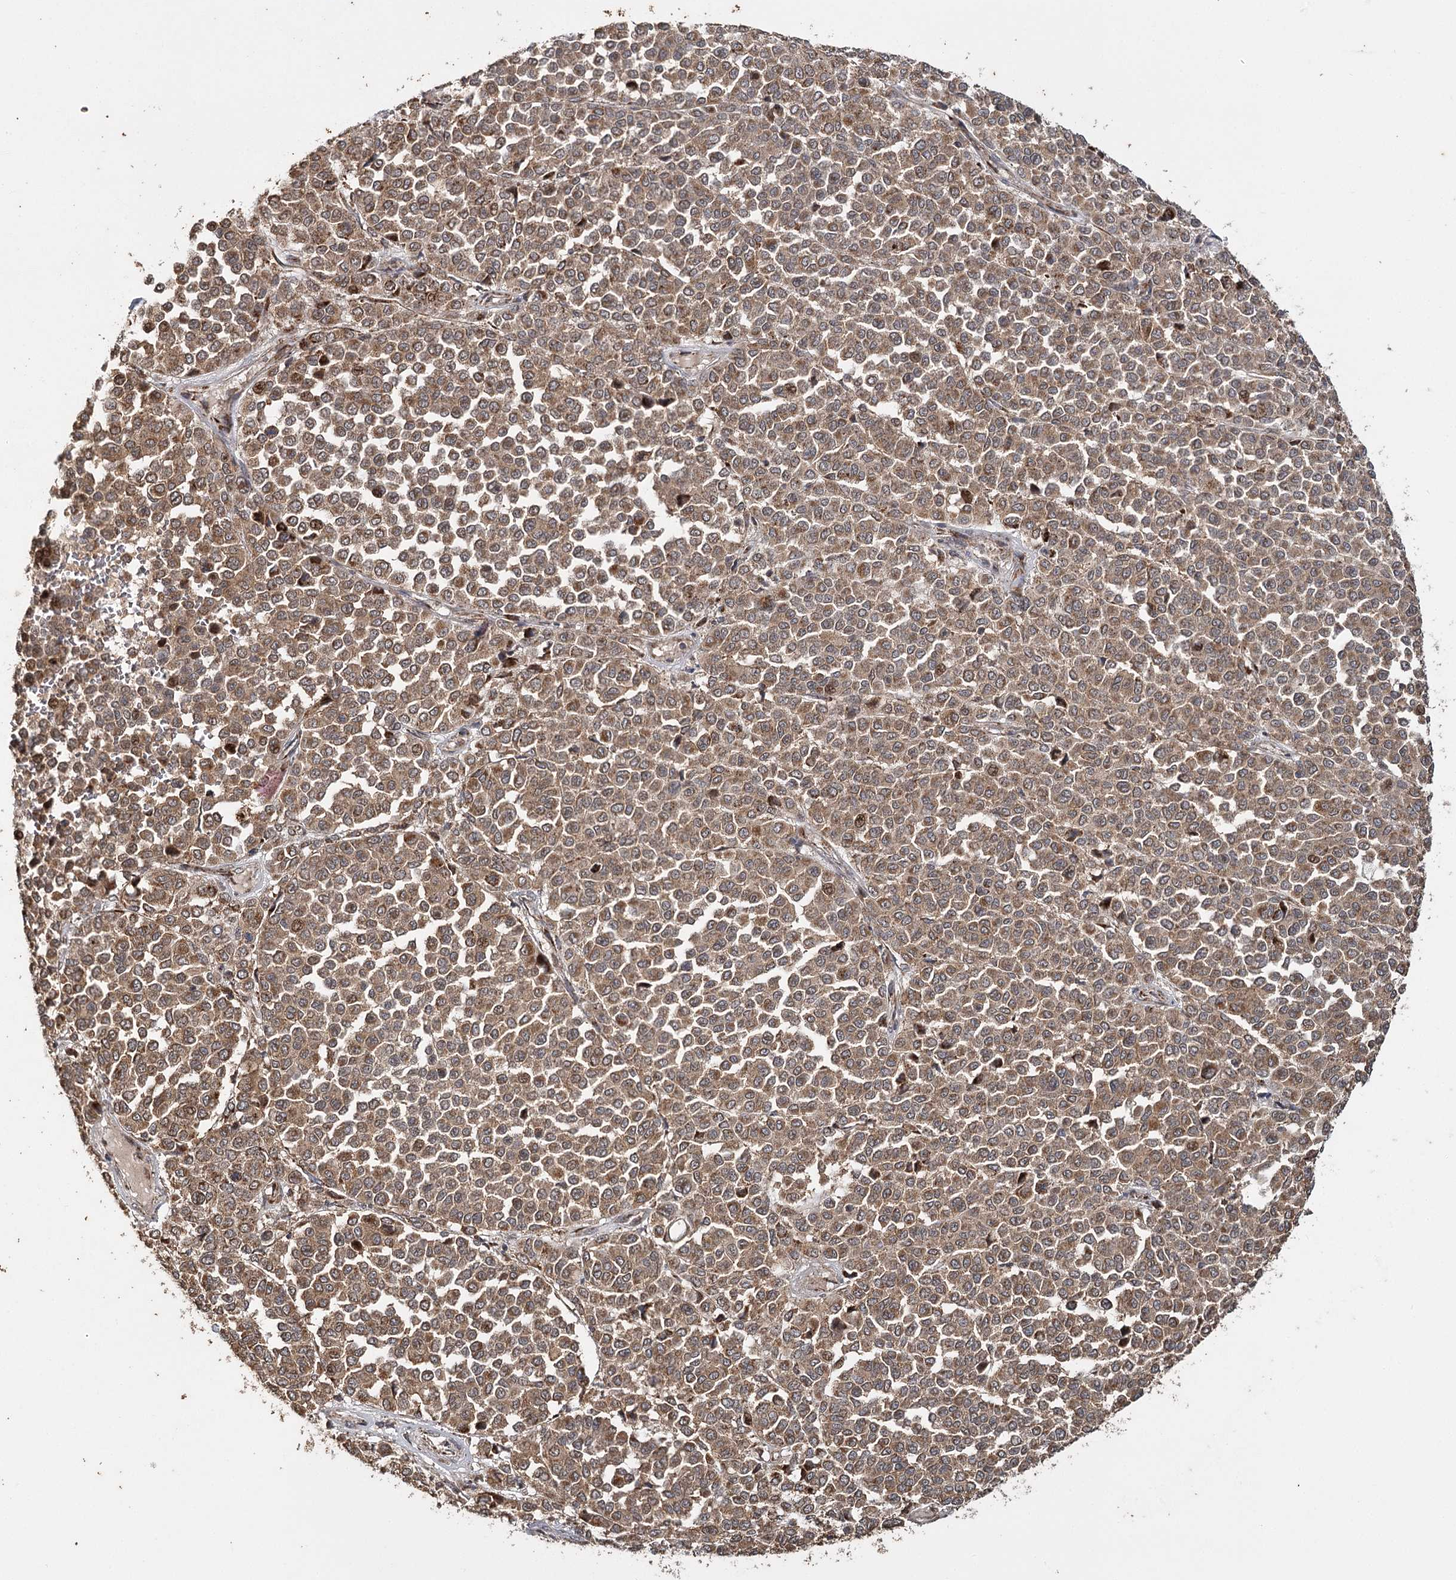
{"staining": {"intensity": "moderate", "quantity": ">75%", "location": "cytoplasmic/membranous"}, "tissue": "melanoma", "cell_type": "Tumor cells", "image_type": "cancer", "snomed": [{"axis": "morphology", "description": "Malignant melanoma, Metastatic site"}, {"axis": "topography", "description": "Pancreas"}], "caption": "Immunohistochemical staining of human melanoma reveals medium levels of moderate cytoplasmic/membranous protein staining in about >75% of tumor cells.", "gene": "ZNRF3", "patient": {"sex": "female", "age": 30}}